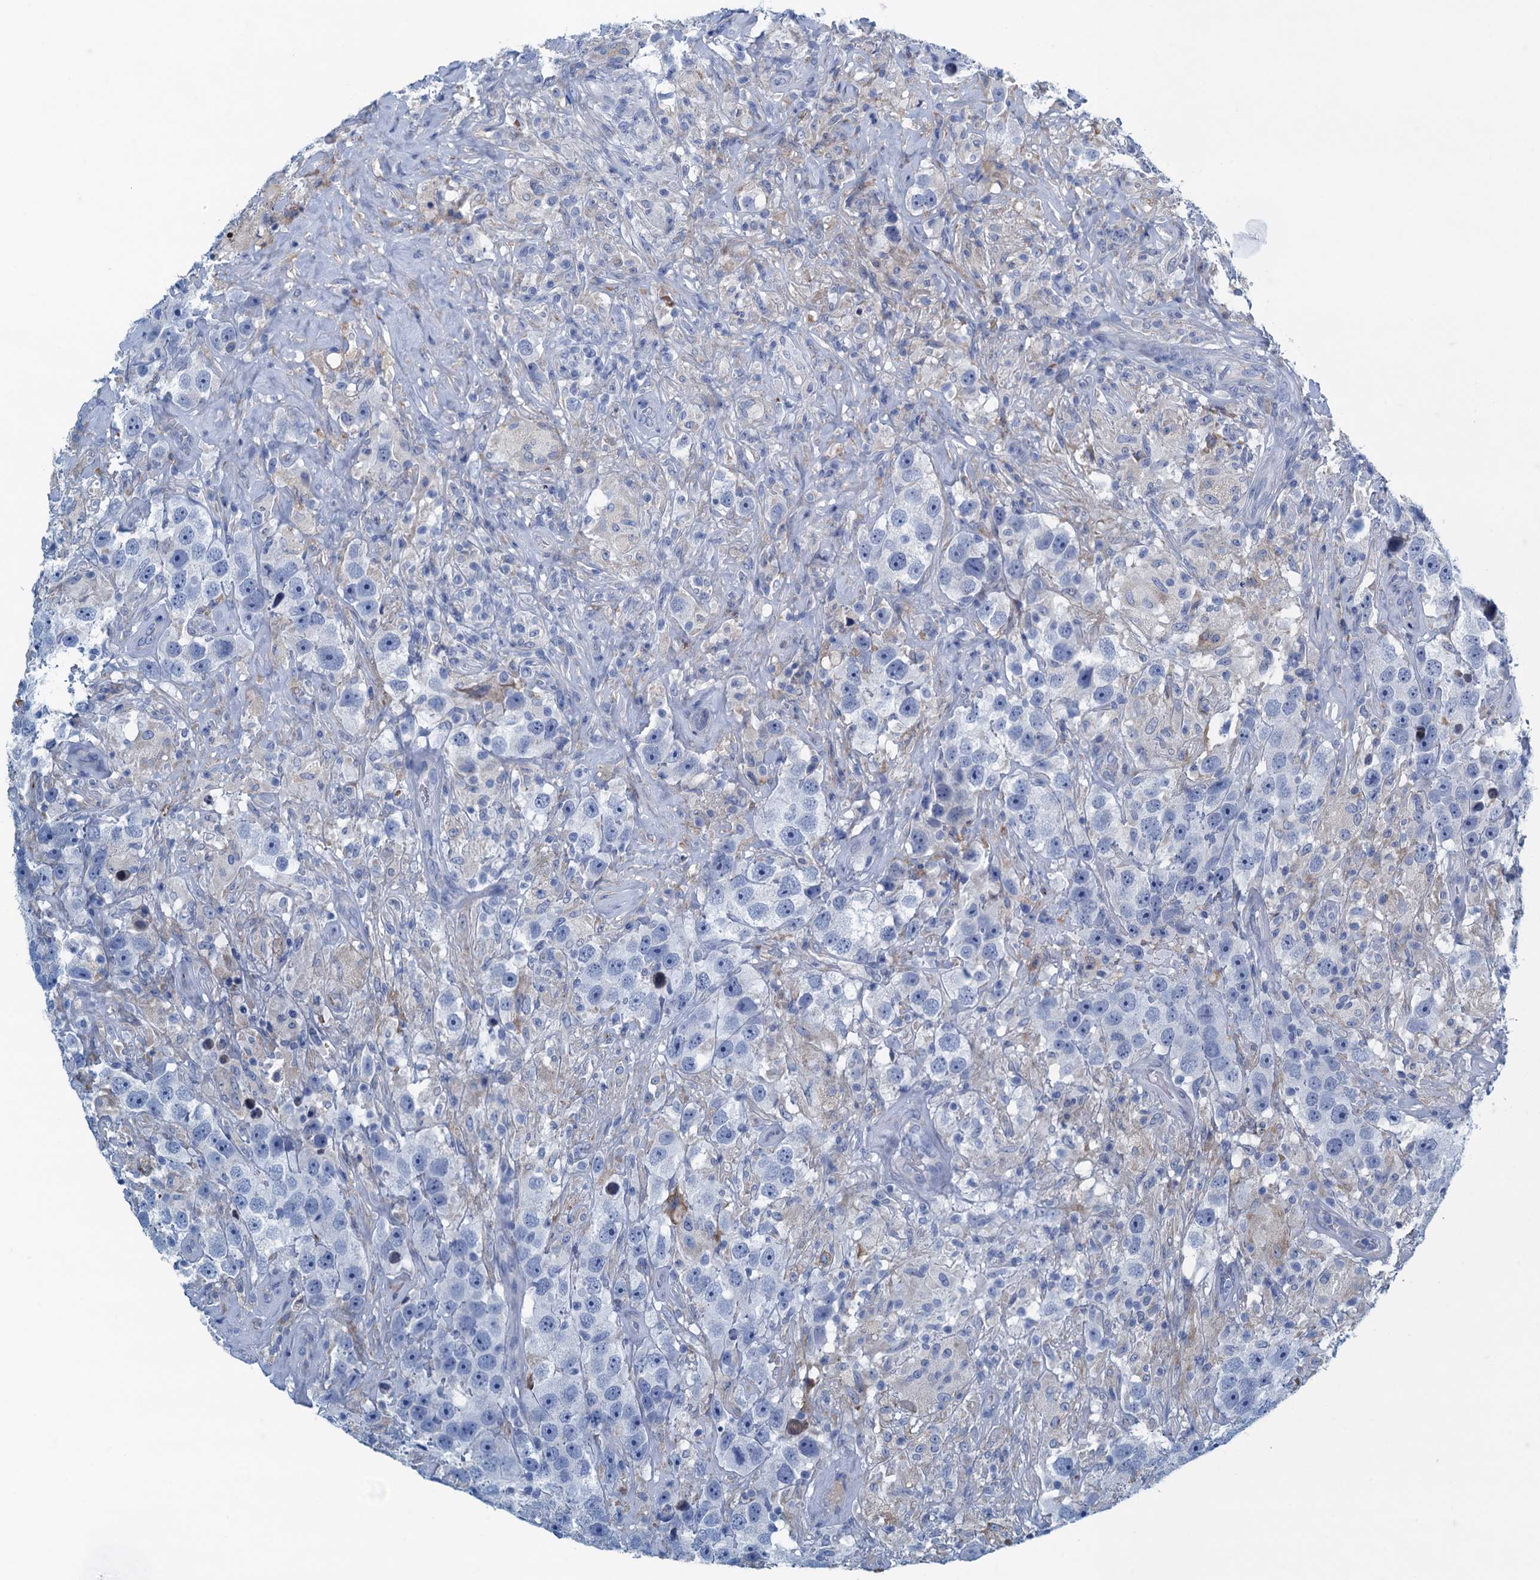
{"staining": {"intensity": "negative", "quantity": "none", "location": "none"}, "tissue": "testis cancer", "cell_type": "Tumor cells", "image_type": "cancer", "snomed": [{"axis": "morphology", "description": "Seminoma, NOS"}, {"axis": "topography", "description": "Testis"}], "caption": "IHC of seminoma (testis) reveals no expression in tumor cells.", "gene": "C10orf88", "patient": {"sex": "male", "age": 49}}